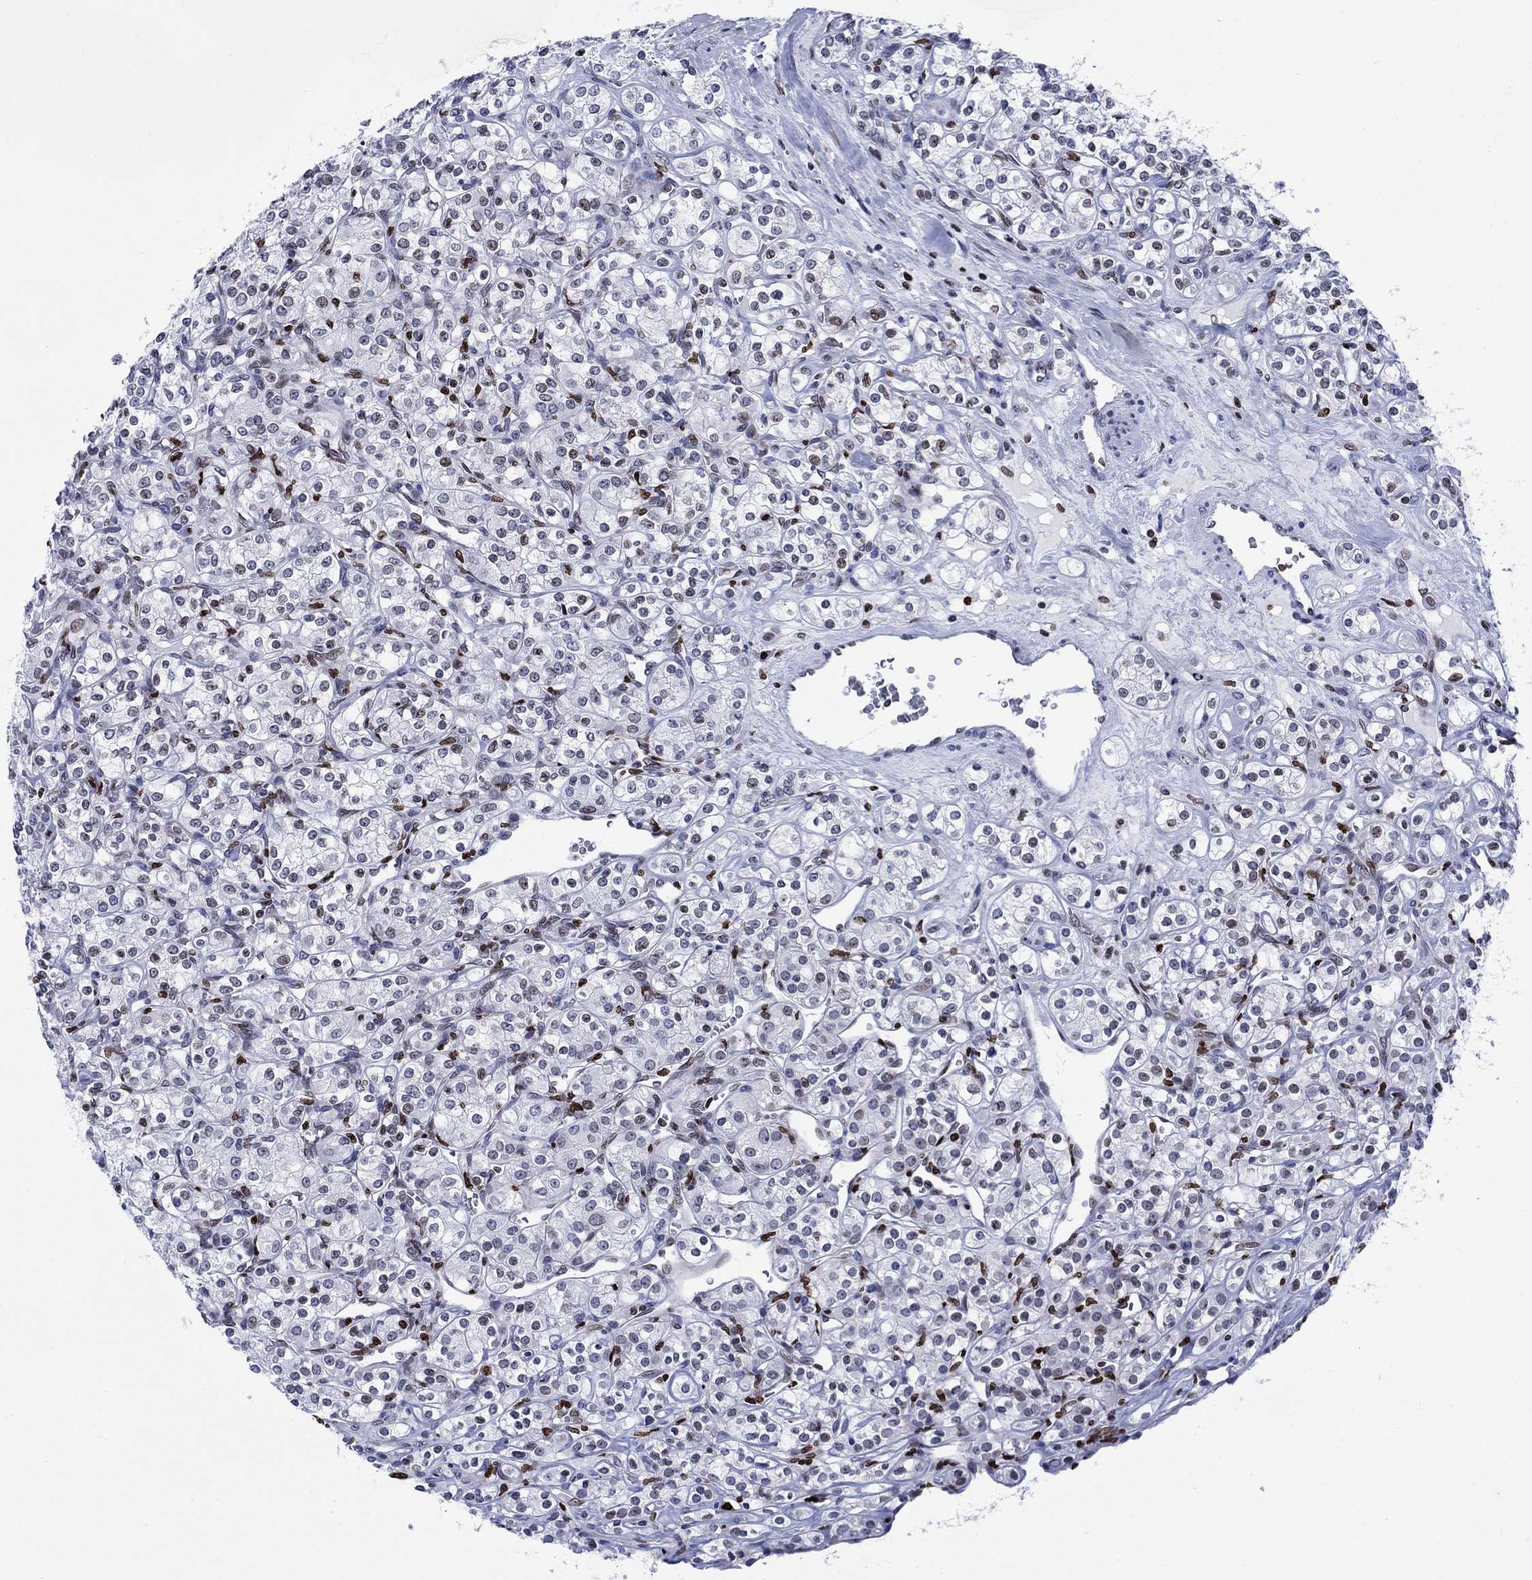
{"staining": {"intensity": "weak", "quantity": "<25%", "location": "nuclear"}, "tissue": "renal cancer", "cell_type": "Tumor cells", "image_type": "cancer", "snomed": [{"axis": "morphology", "description": "Adenocarcinoma, NOS"}, {"axis": "topography", "description": "Kidney"}], "caption": "Tumor cells are negative for protein expression in human adenocarcinoma (renal).", "gene": "HMGA1", "patient": {"sex": "male", "age": 77}}